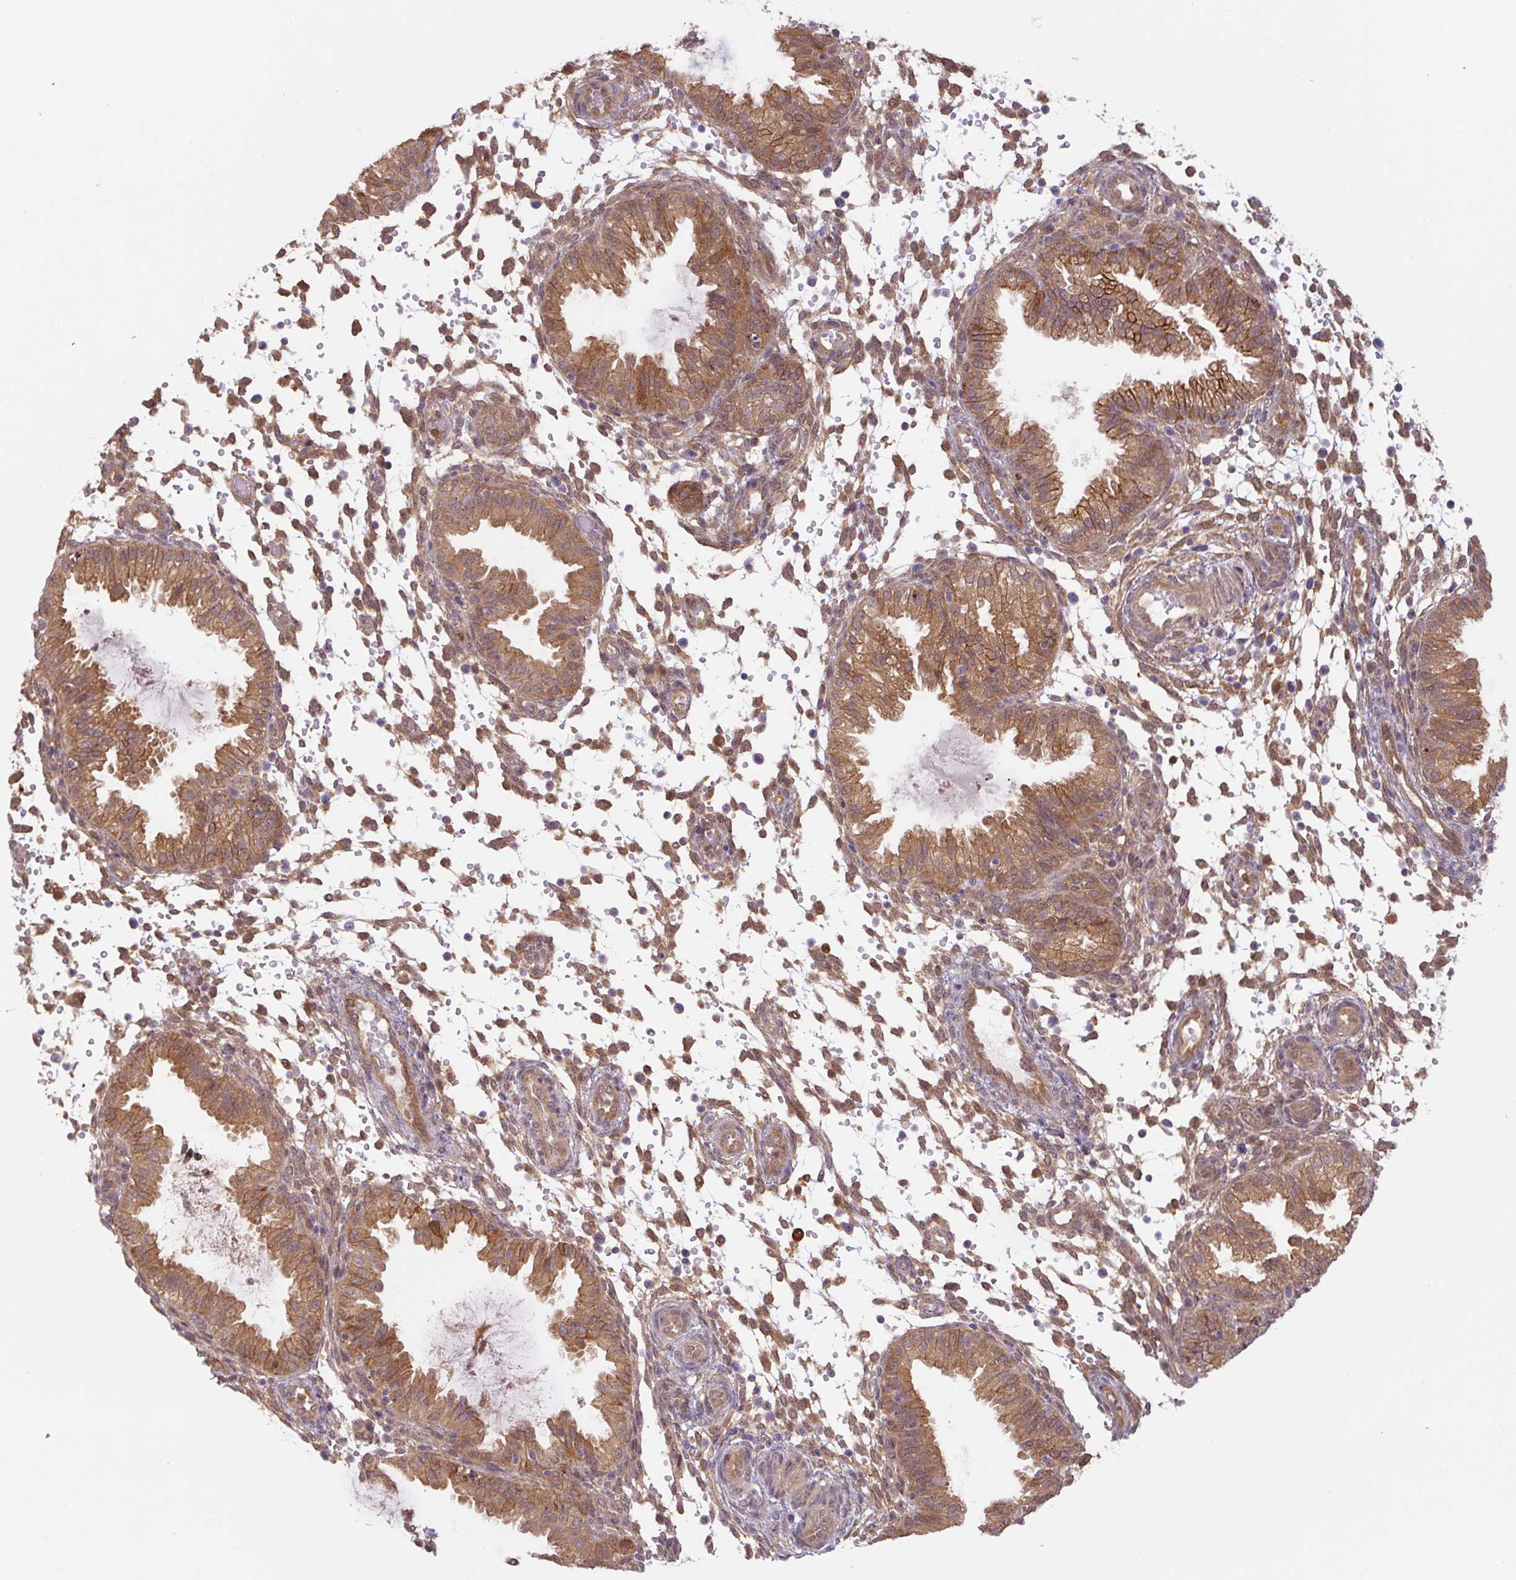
{"staining": {"intensity": "moderate", "quantity": "<25%", "location": "cytoplasmic/membranous"}, "tissue": "endometrium", "cell_type": "Cells in endometrial stroma", "image_type": "normal", "snomed": [{"axis": "morphology", "description": "Normal tissue, NOS"}, {"axis": "topography", "description": "Endometrium"}], "caption": "Endometrium stained for a protein demonstrates moderate cytoplasmic/membranous positivity in cells in endometrial stroma. (DAB (3,3'-diaminobenzidine) IHC, brown staining for protein, blue staining for nuclei).", "gene": "ZSWIM7", "patient": {"sex": "female", "age": 33}}